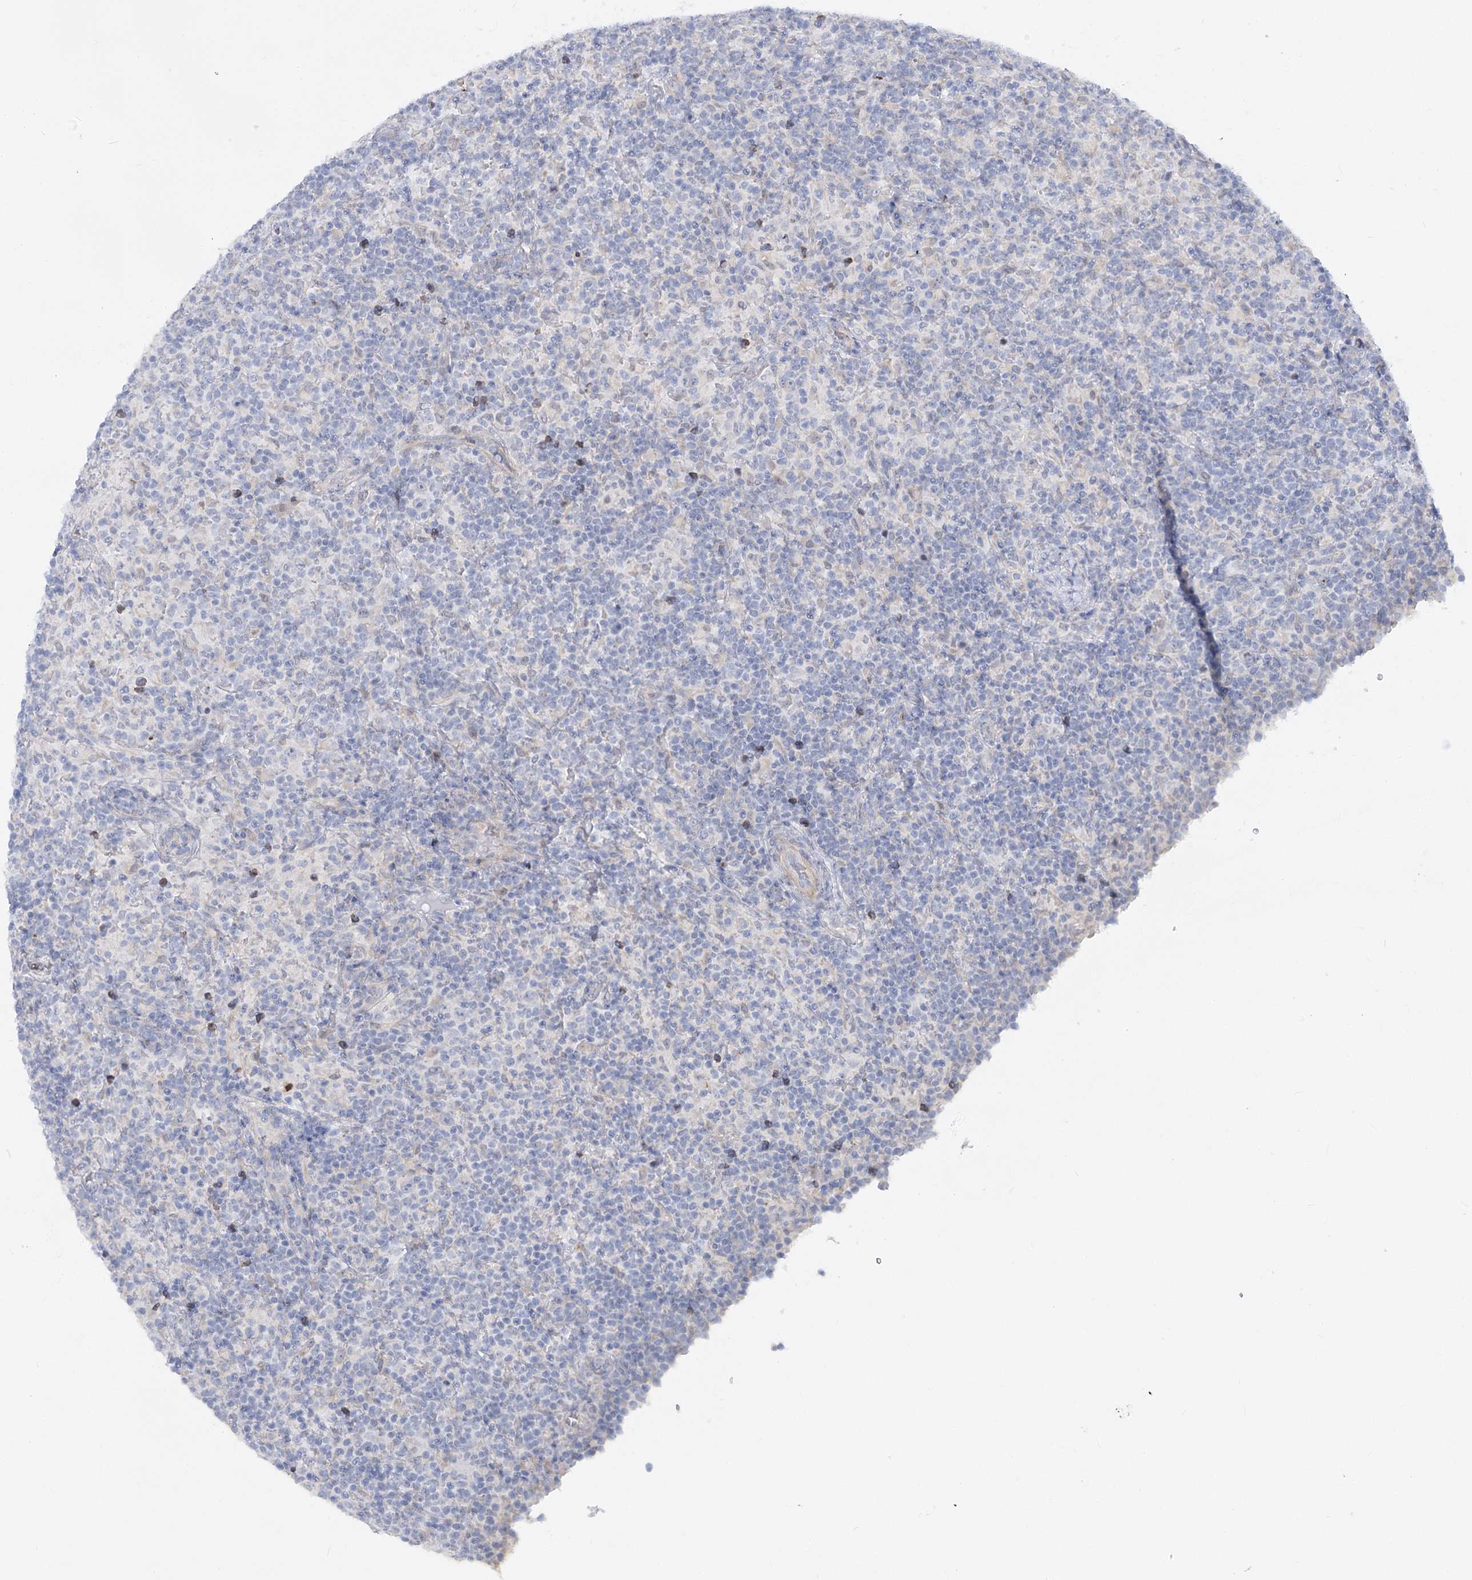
{"staining": {"intensity": "negative", "quantity": "none", "location": "none"}, "tissue": "lymphoma", "cell_type": "Tumor cells", "image_type": "cancer", "snomed": [{"axis": "morphology", "description": "Hodgkin's disease, NOS"}, {"axis": "topography", "description": "Lymph node"}], "caption": "An immunohistochemistry (IHC) image of Hodgkin's disease is shown. There is no staining in tumor cells of Hodgkin's disease.", "gene": "ARSI", "patient": {"sex": "male", "age": 70}}